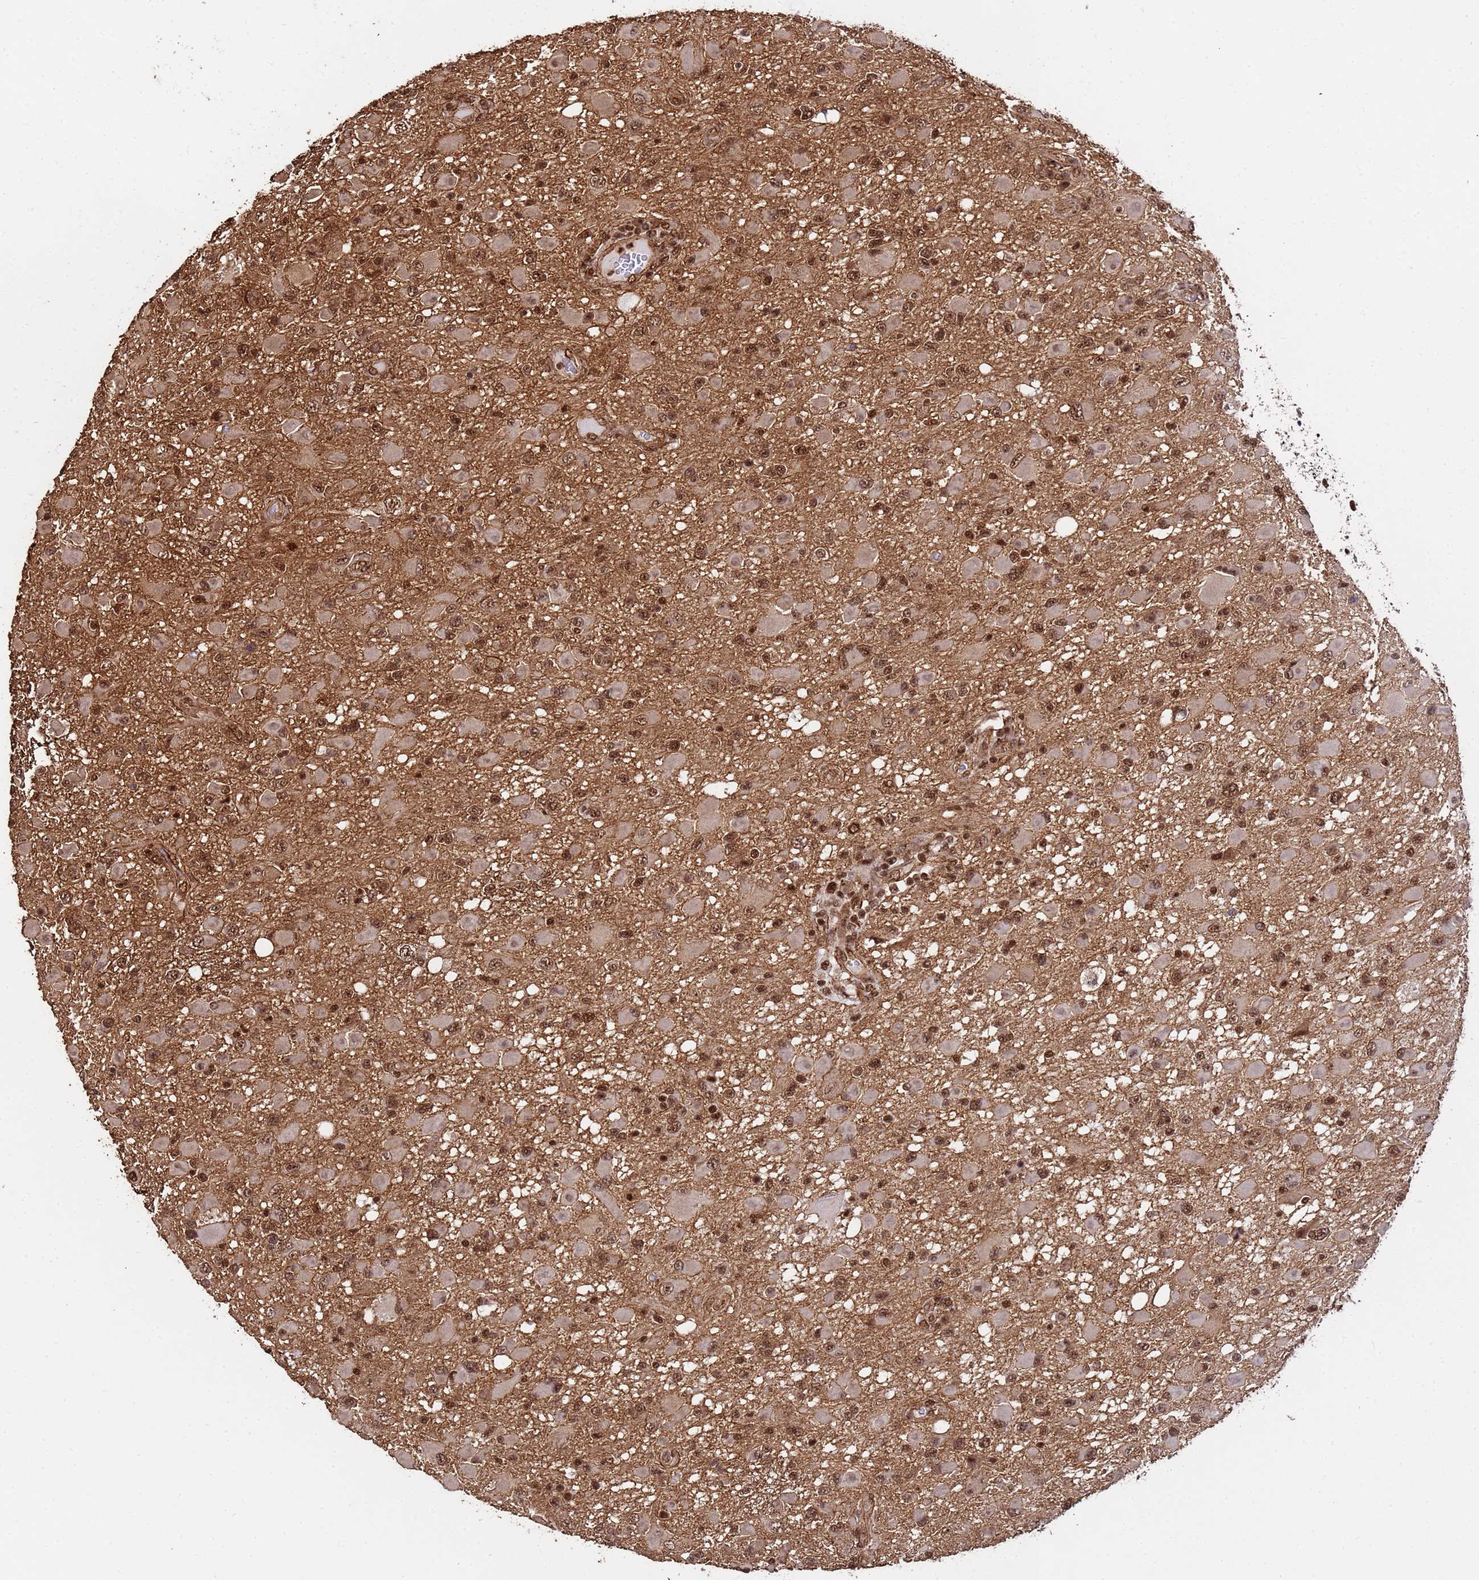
{"staining": {"intensity": "strong", "quantity": ">75%", "location": "cytoplasmic/membranous,nuclear"}, "tissue": "glioma", "cell_type": "Tumor cells", "image_type": "cancer", "snomed": [{"axis": "morphology", "description": "Glioma, malignant, High grade"}, {"axis": "topography", "description": "Brain"}], "caption": "High-magnification brightfield microscopy of malignant high-grade glioma stained with DAB (brown) and counterstained with hematoxylin (blue). tumor cells exhibit strong cytoplasmic/membranous and nuclear staining is present in about>75% of cells. The protein of interest is stained brown, and the nuclei are stained in blue (DAB (3,3'-diaminobenzidine) IHC with brightfield microscopy, high magnification).", "gene": "SYF2", "patient": {"sex": "male", "age": 53}}